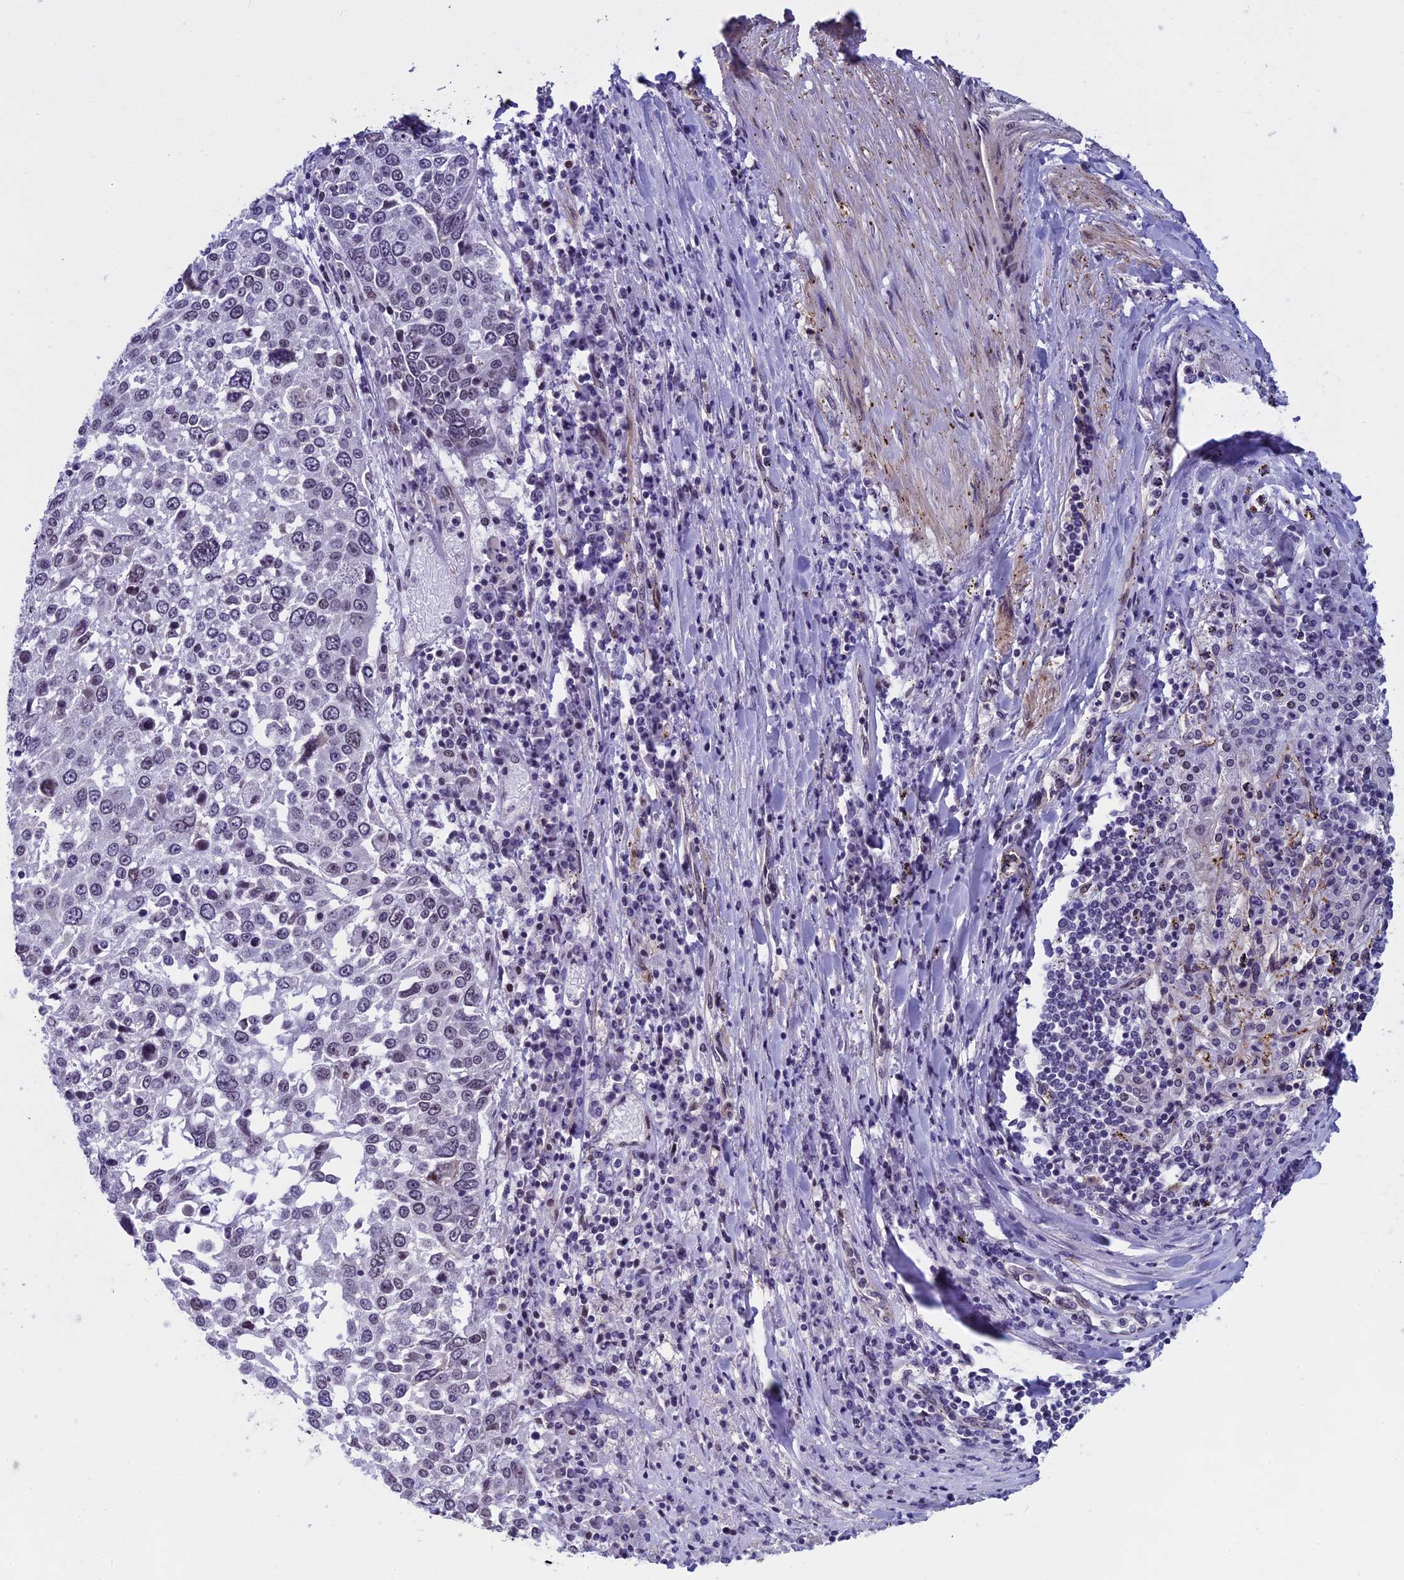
{"staining": {"intensity": "weak", "quantity": "25%-75%", "location": "nuclear"}, "tissue": "lung cancer", "cell_type": "Tumor cells", "image_type": "cancer", "snomed": [{"axis": "morphology", "description": "Squamous cell carcinoma, NOS"}, {"axis": "topography", "description": "Lung"}], "caption": "Squamous cell carcinoma (lung) tissue exhibits weak nuclear expression in about 25%-75% of tumor cells", "gene": "NIPBL", "patient": {"sex": "male", "age": 65}}